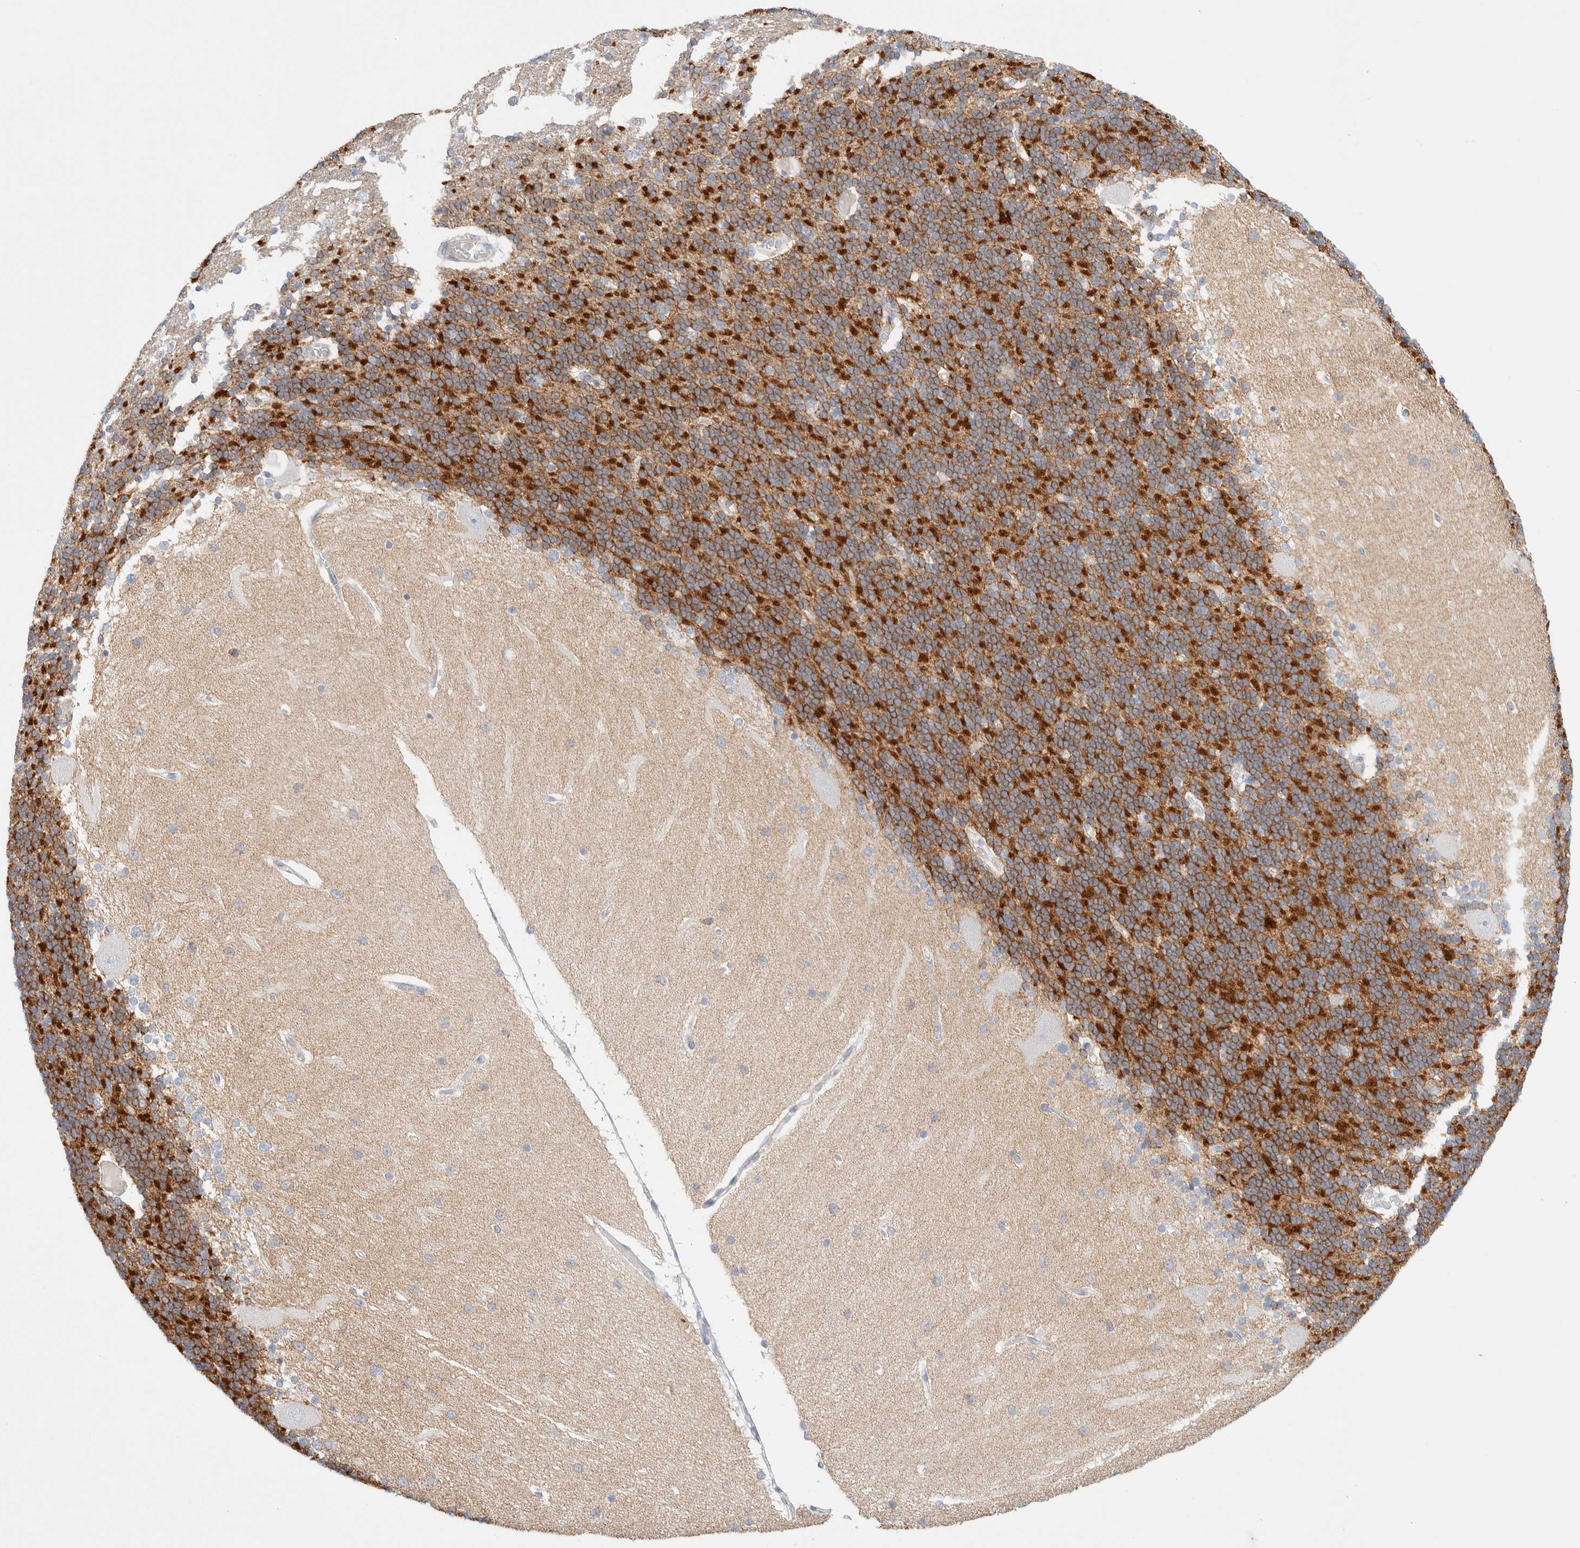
{"staining": {"intensity": "strong", "quantity": "25%-75%", "location": "cytoplasmic/membranous"}, "tissue": "cerebellum", "cell_type": "Cells in granular layer", "image_type": "normal", "snomed": [{"axis": "morphology", "description": "Normal tissue, NOS"}, {"axis": "topography", "description": "Cerebellum"}], "caption": "This image shows immunohistochemistry staining of unremarkable cerebellum, with high strong cytoplasmic/membranous expression in about 25%-75% of cells in granular layer.", "gene": "HEXD", "patient": {"sex": "female", "age": 54}}